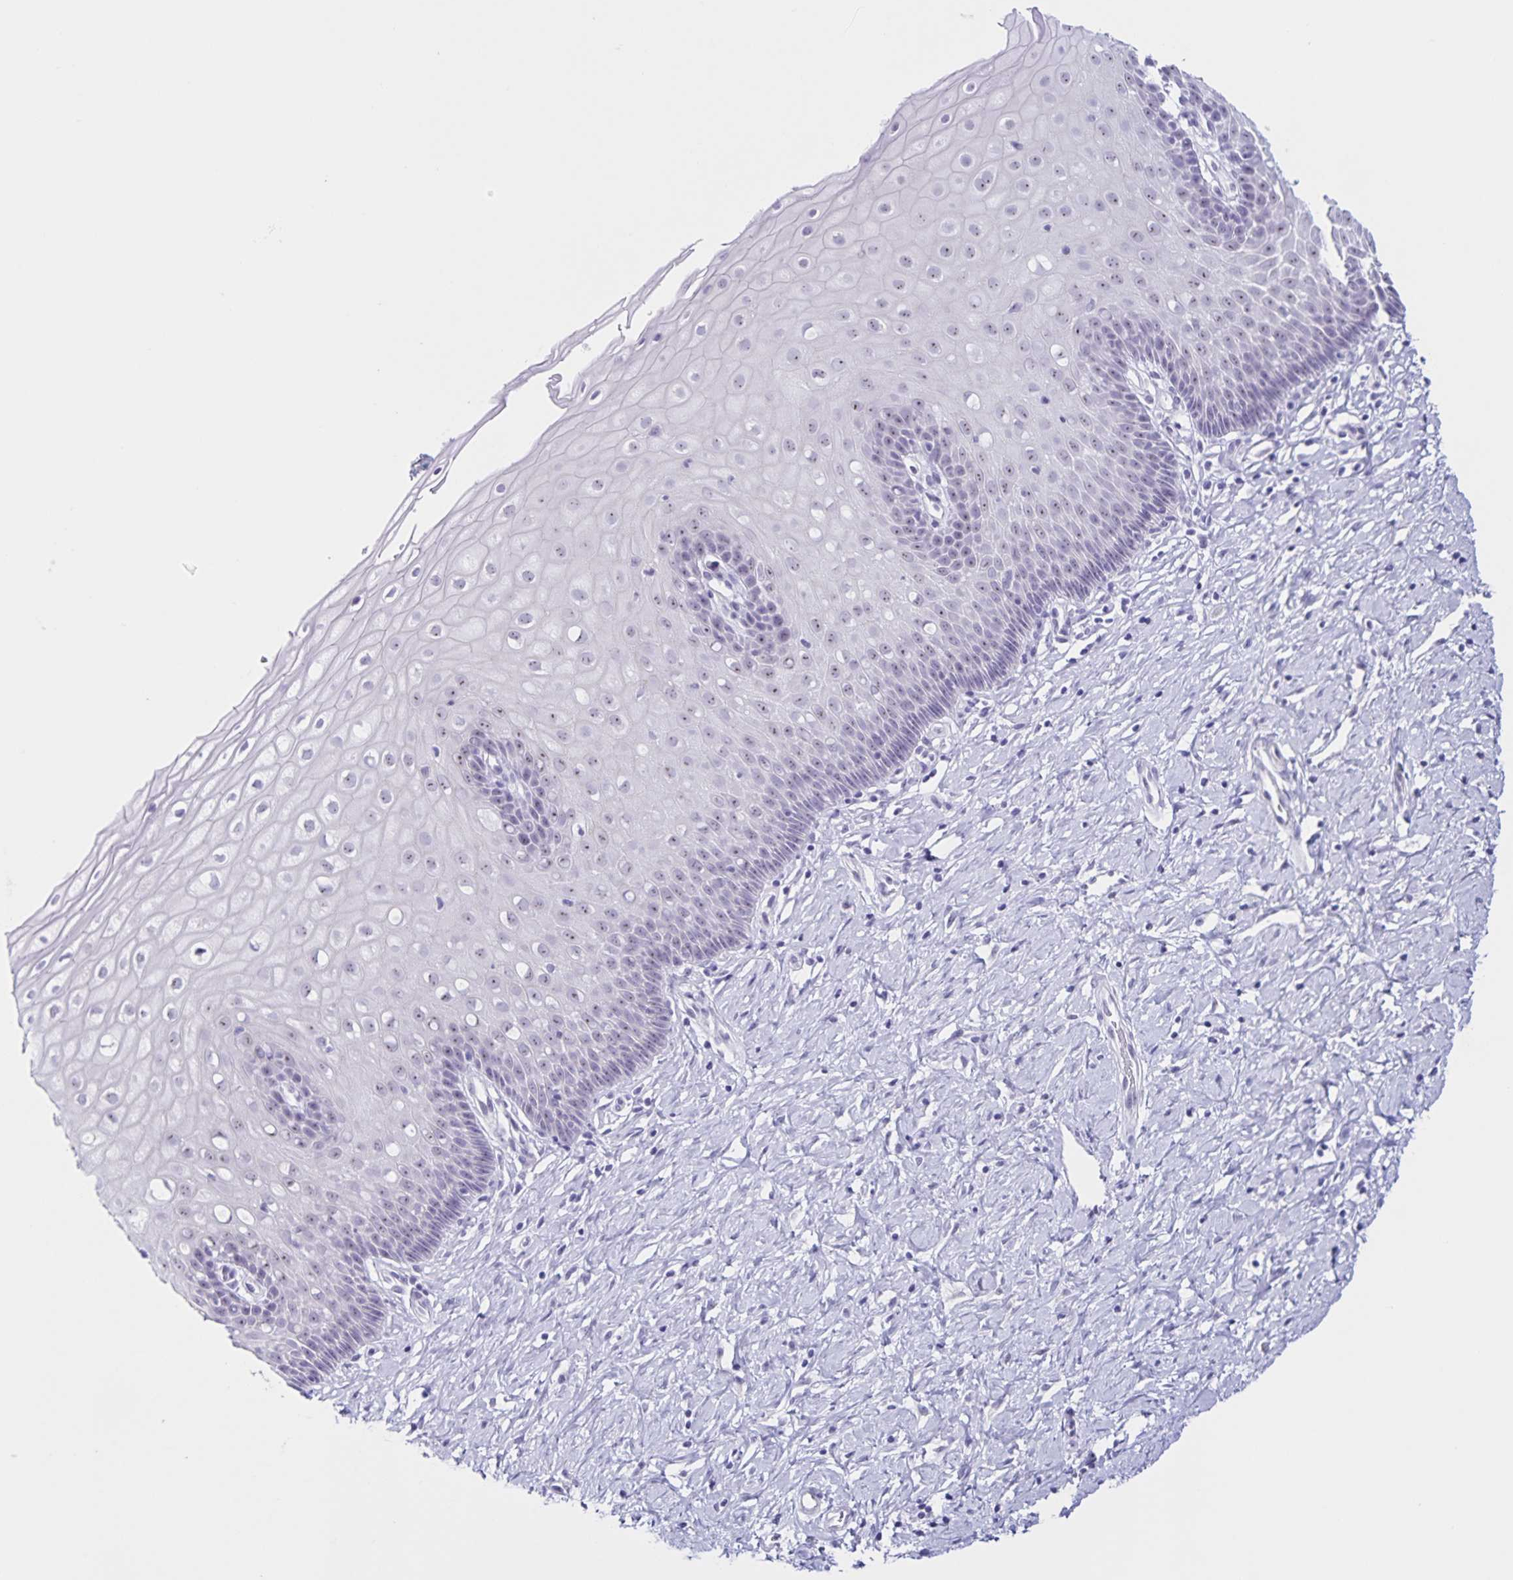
{"staining": {"intensity": "negative", "quantity": "none", "location": "none"}, "tissue": "cervix", "cell_type": "Glandular cells", "image_type": "normal", "snomed": [{"axis": "morphology", "description": "Normal tissue, NOS"}, {"axis": "topography", "description": "Cervix"}], "caption": "IHC histopathology image of unremarkable cervix: cervix stained with DAB reveals no significant protein staining in glandular cells.", "gene": "FAM170A", "patient": {"sex": "female", "age": 37}}